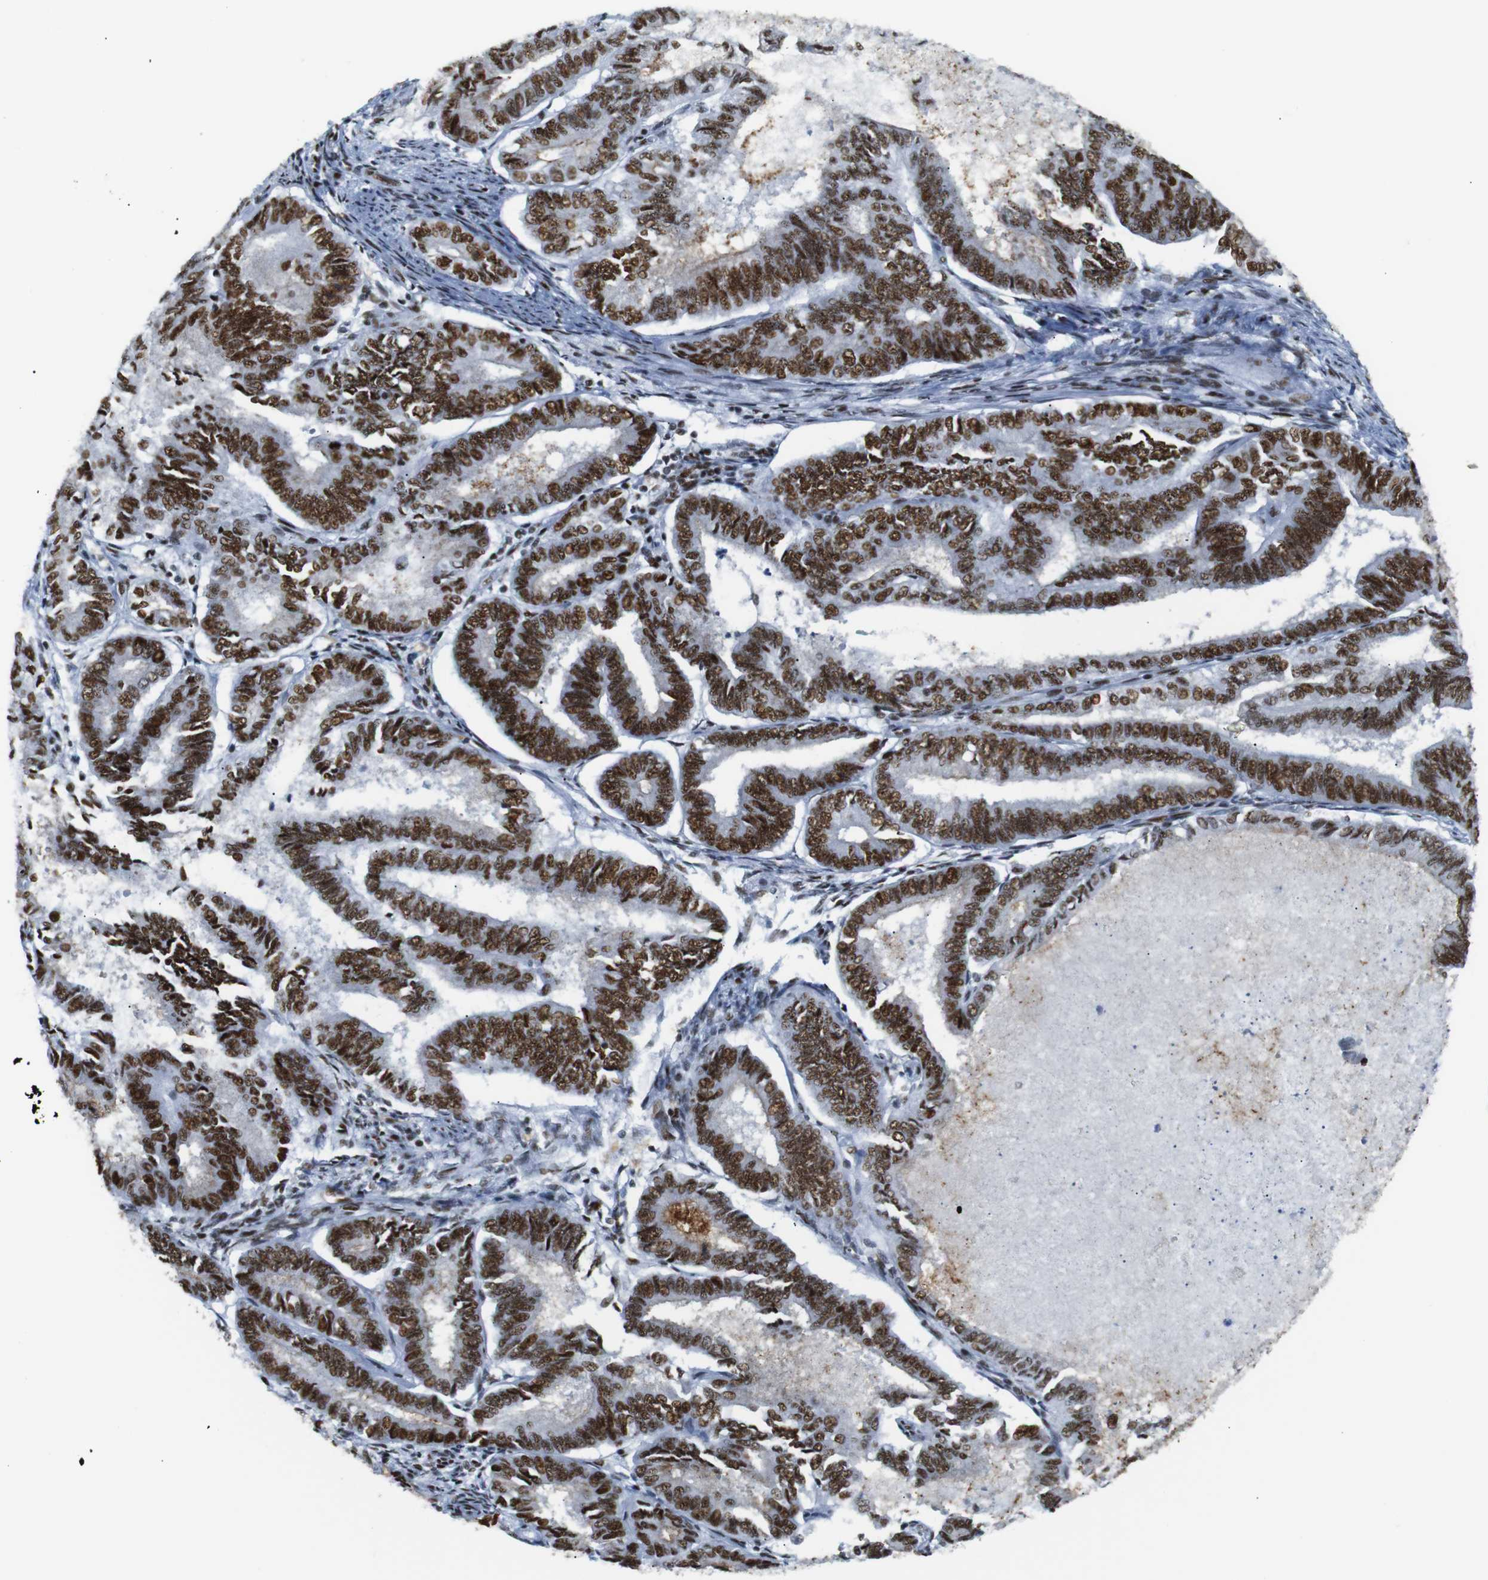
{"staining": {"intensity": "strong", "quantity": ">75%", "location": "nuclear"}, "tissue": "endometrial cancer", "cell_type": "Tumor cells", "image_type": "cancer", "snomed": [{"axis": "morphology", "description": "Adenocarcinoma, NOS"}, {"axis": "topography", "description": "Endometrium"}], "caption": "This is an image of immunohistochemistry staining of endometrial cancer (adenocarcinoma), which shows strong positivity in the nuclear of tumor cells.", "gene": "TRA2B", "patient": {"sex": "female", "age": 86}}